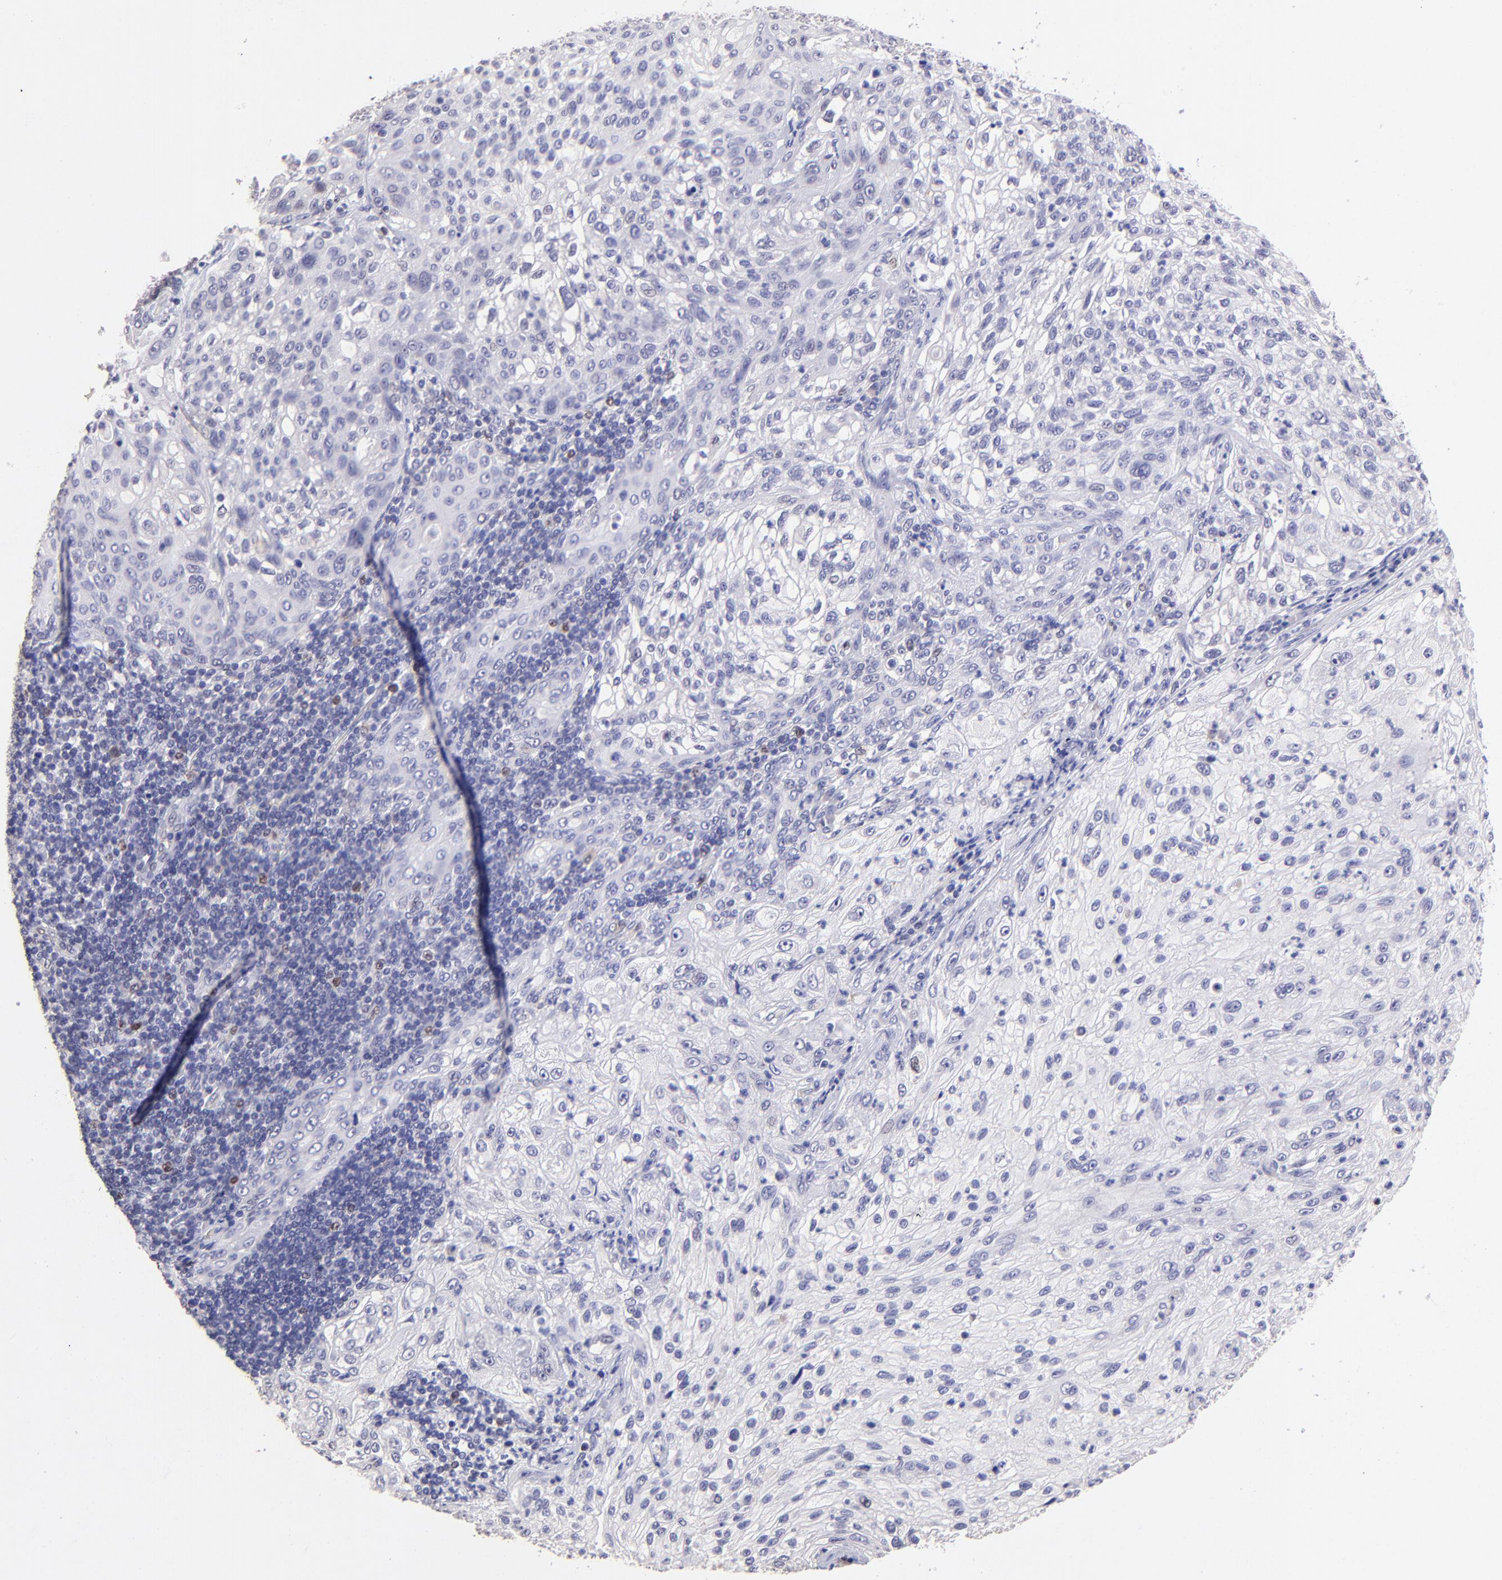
{"staining": {"intensity": "negative", "quantity": "none", "location": "none"}, "tissue": "lung cancer", "cell_type": "Tumor cells", "image_type": "cancer", "snomed": [{"axis": "morphology", "description": "Inflammation, NOS"}, {"axis": "morphology", "description": "Squamous cell carcinoma, NOS"}, {"axis": "topography", "description": "Lymph node"}, {"axis": "topography", "description": "Soft tissue"}, {"axis": "topography", "description": "Lung"}], "caption": "This is an IHC photomicrograph of human squamous cell carcinoma (lung). There is no expression in tumor cells.", "gene": "DNMT1", "patient": {"sex": "male", "age": 66}}